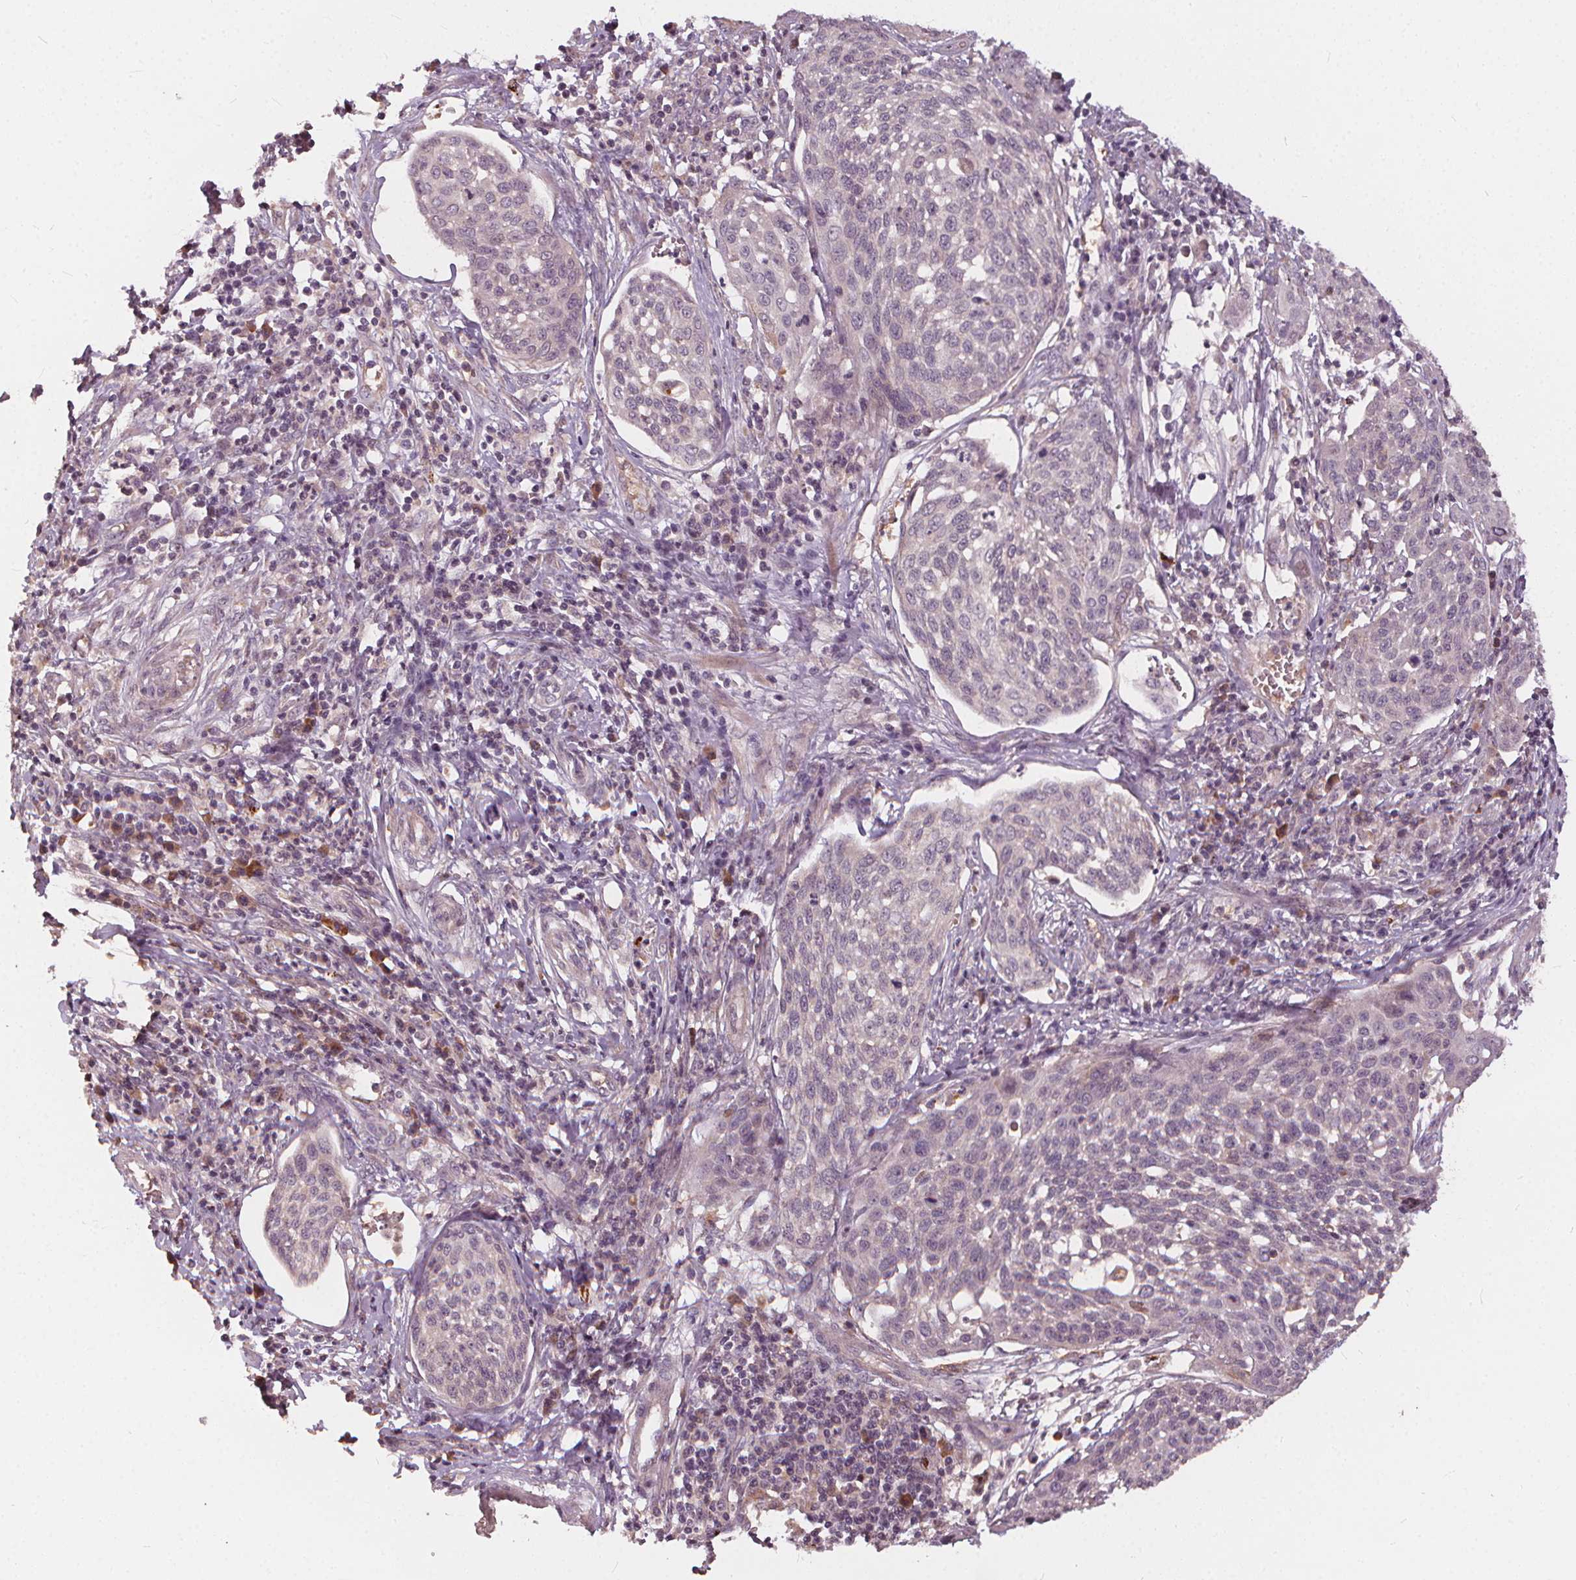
{"staining": {"intensity": "negative", "quantity": "none", "location": "none"}, "tissue": "cervical cancer", "cell_type": "Tumor cells", "image_type": "cancer", "snomed": [{"axis": "morphology", "description": "Squamous cell carcinoma, NOS"}, {"axis": "topography", "description": "Cervix"}], "caption": "Cervical squamous cell carcinoma was stained to show a protein in brown. There is no significant expression in tumor cells. (Immunohistochemistry, brightfield microscopy, high magnification).", "gene": "IPO13", "patient": {"sex": "female", "age": 34}}